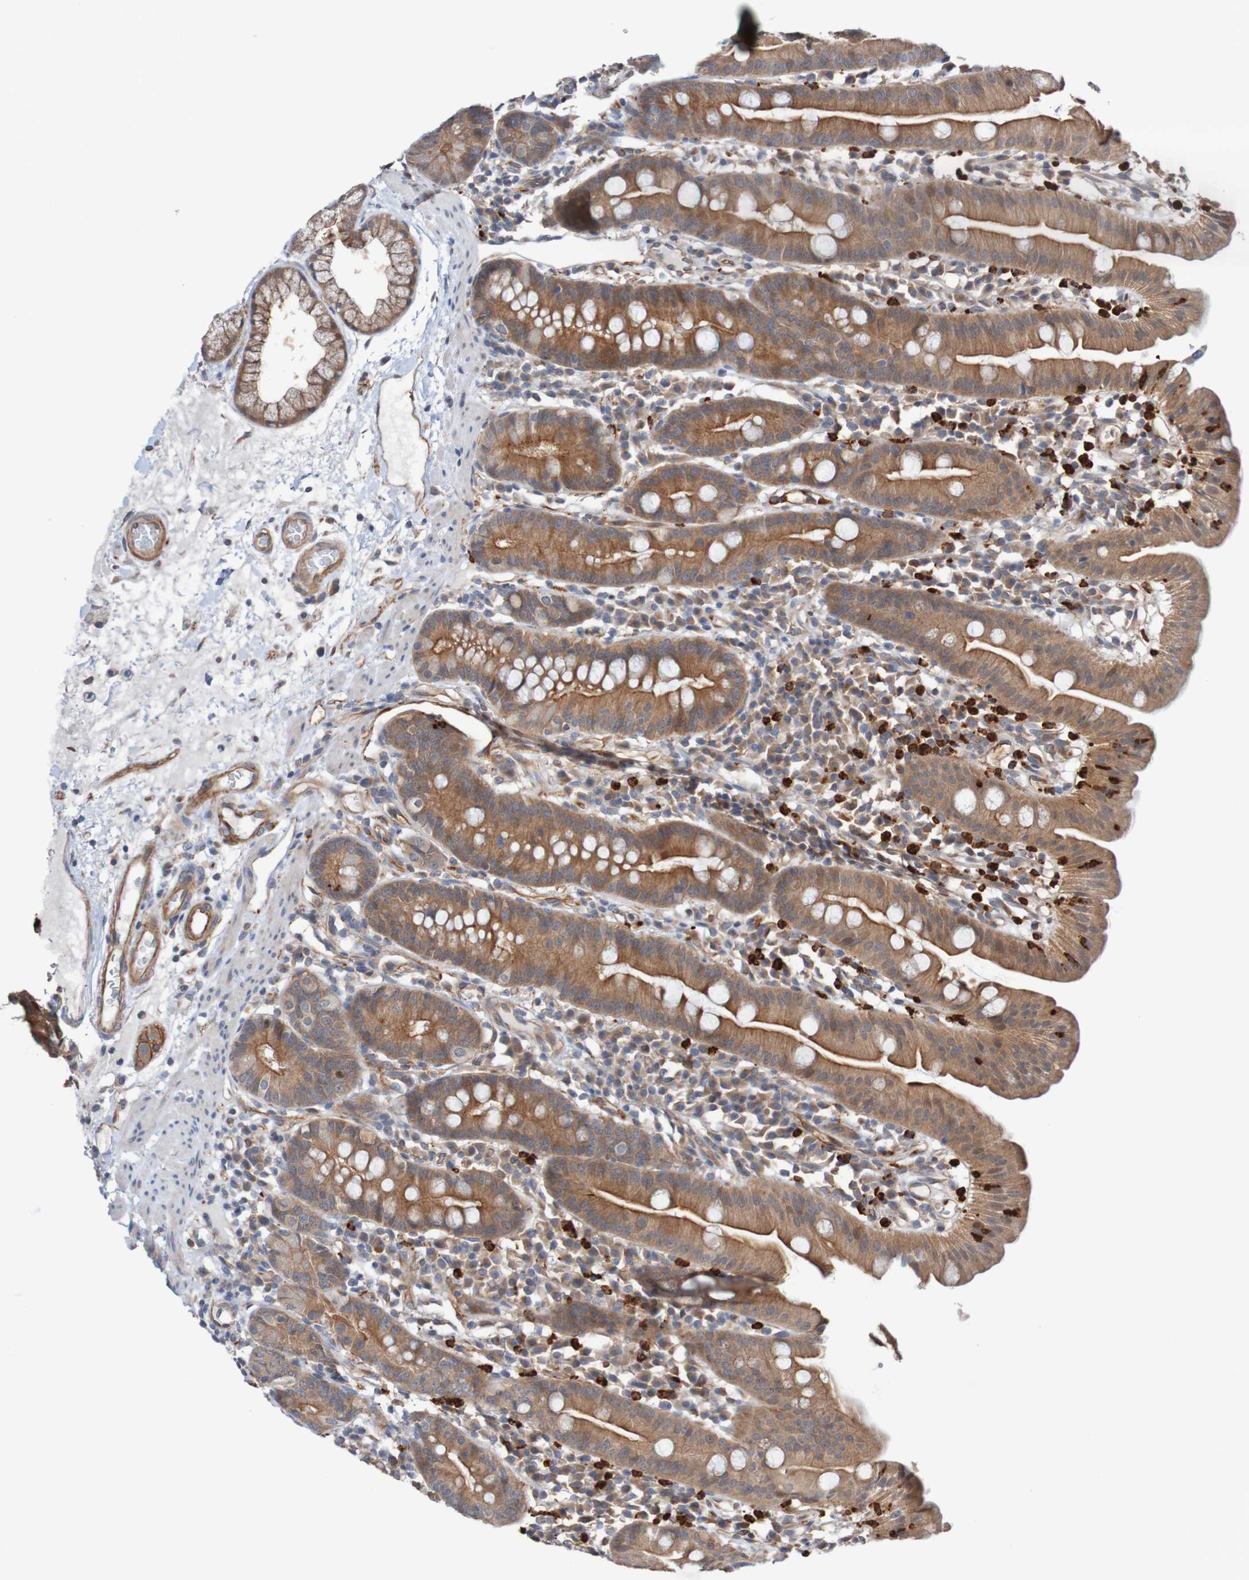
{"staining": {"intensity": "strong", "quantity": ">75%", "location": "cytoplasmic/membranous"}, "tissue": "duodenum", "cell_type": "Glandular cells", "image_type": "normal", "snomed": [{"axis": "morphology", "description": "Normal tissue, NOS"}, {"axis": "topography", "description": "Duodenum"}], "caption": "A brown stain labels strong cytoplasmic/membranous staining of a protein in glandular cells of benign human duodenum.", "gene": "ST8SIA6", "patient": {"sex": "male", "age": 50}}